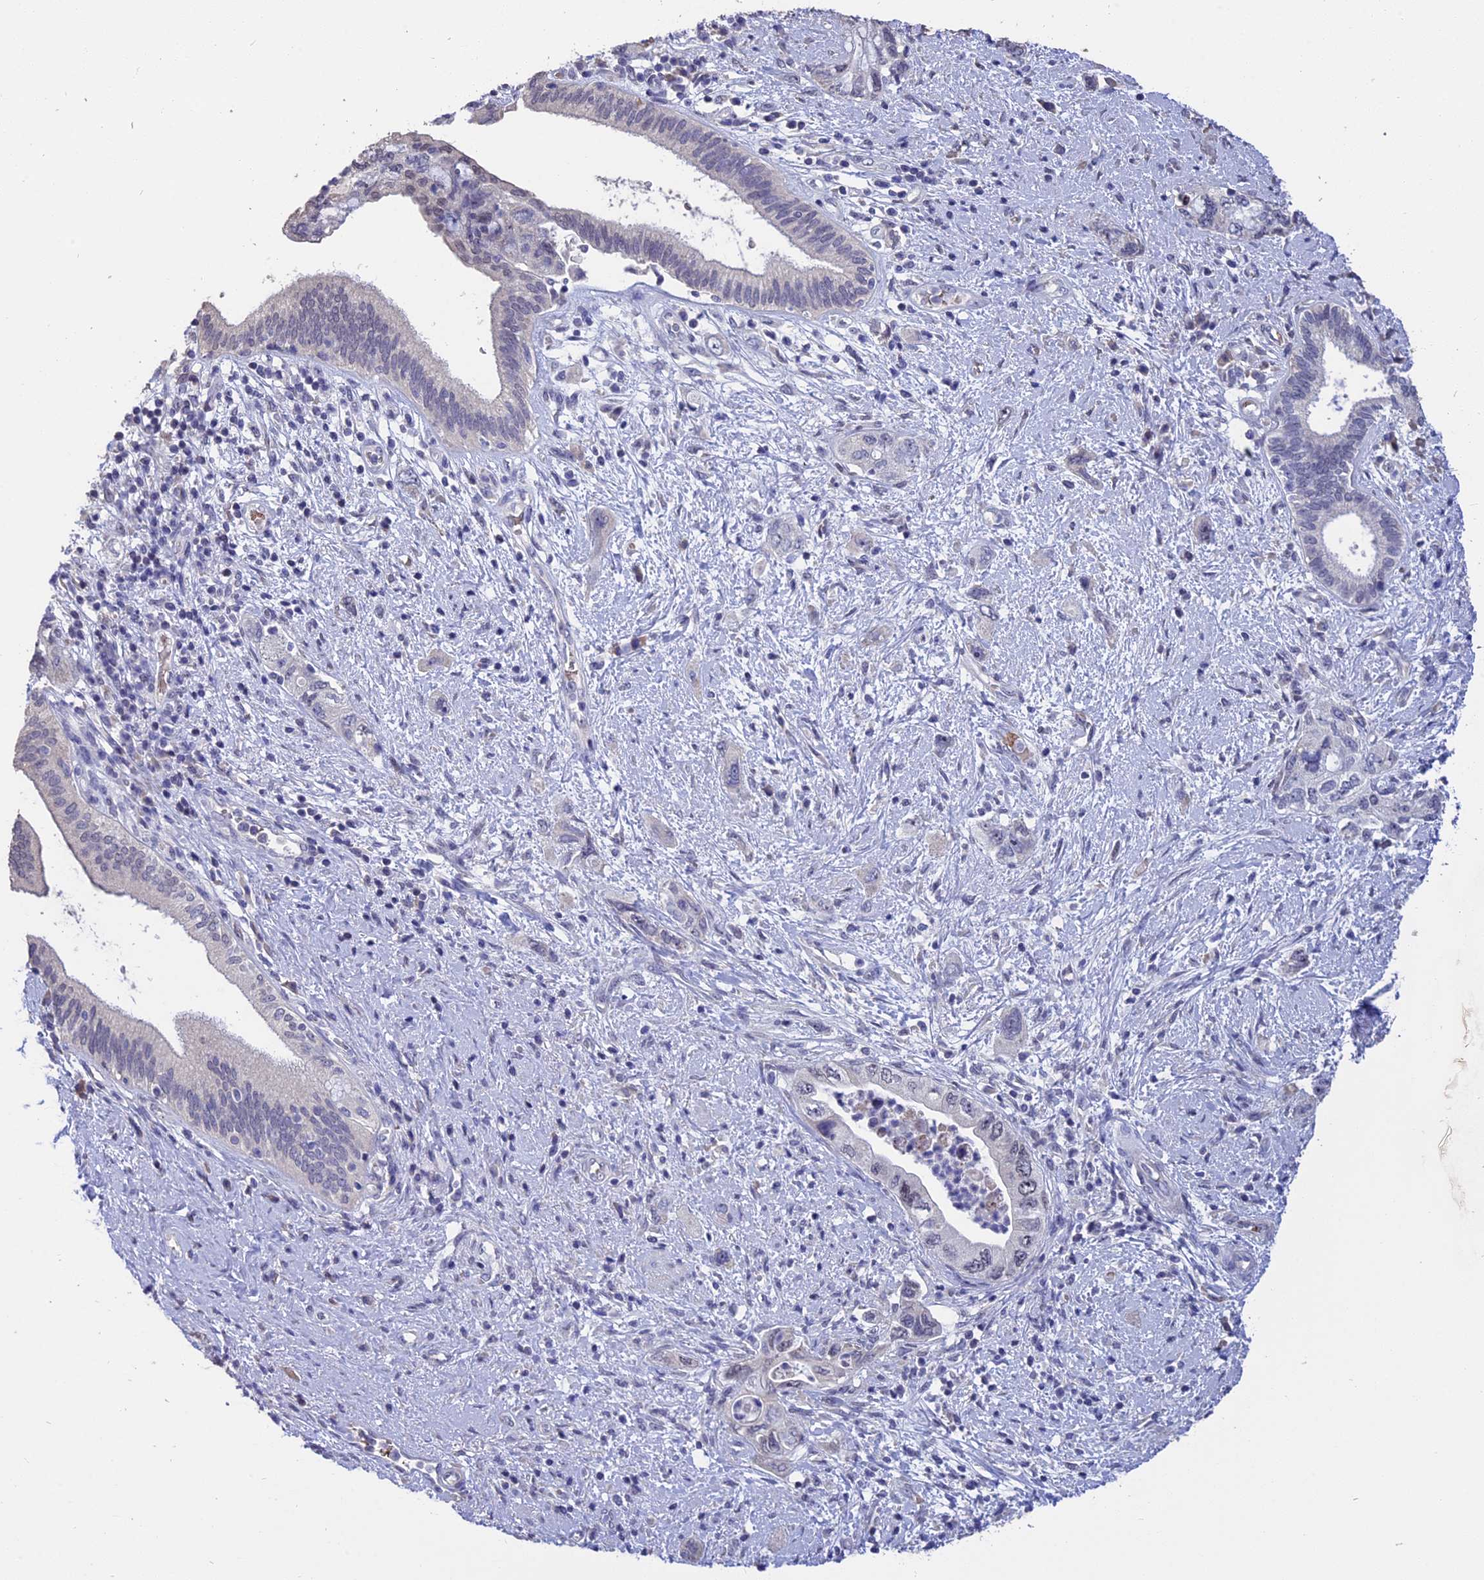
{"staining": {"intensity": "negative", "quantity": "none", "location": "none"}, "tissue": "pancreatic cancer", "cell_type": "Tumor cells", "image_type": "cancer", "snomed": [{"axis": "morphology", "description": "Adenocarcinoma, NOS"}, {"axis": "topography", "description": "Pancreas"}], "caption": "This is an IHC image of human pancreatic cancer (adenocarcinoma). There is no staining in tumor cells.", "gene": "KNOP1", "patient": {"sex": "female", "age": 73}}